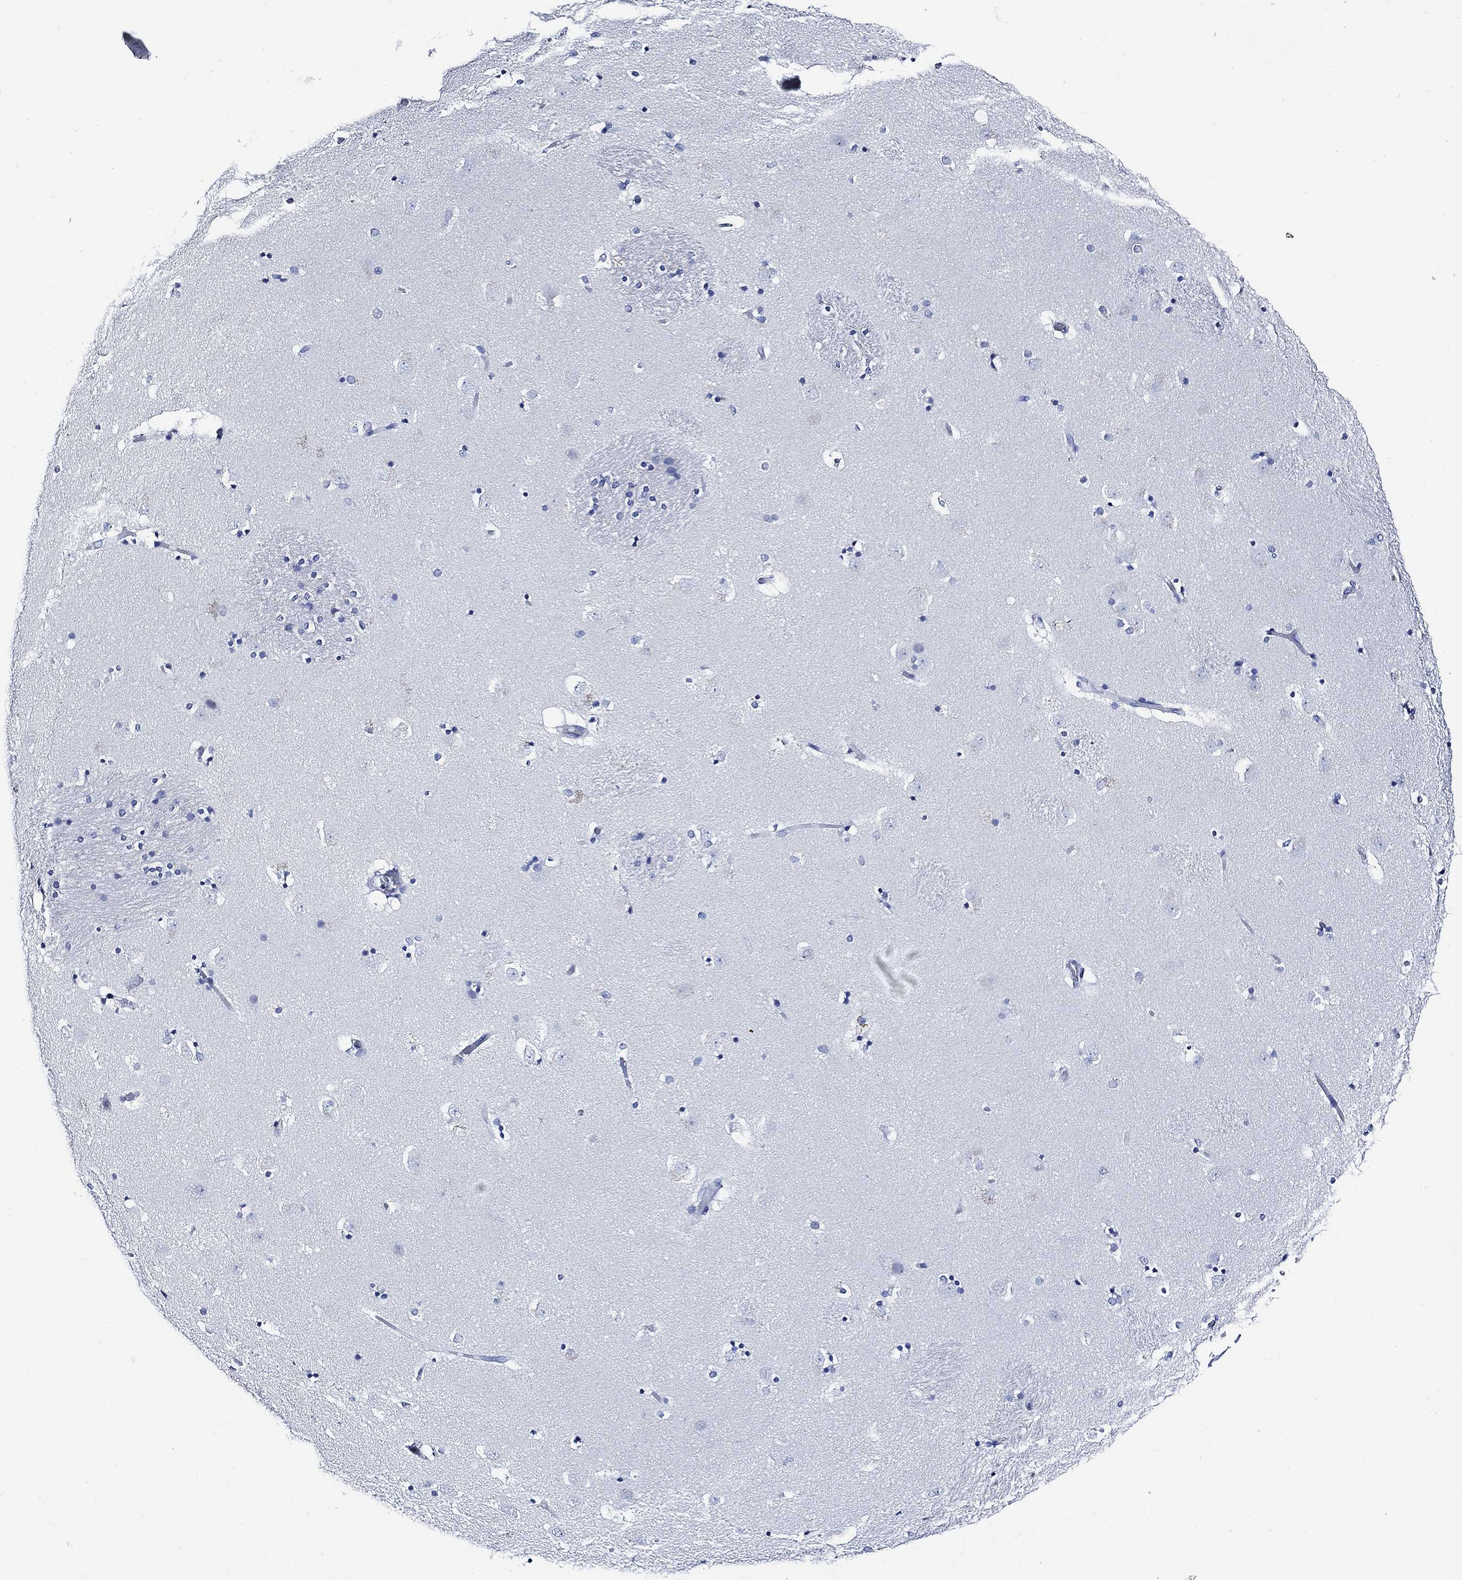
{"staining": {"intensity": "negative", "quantity": "none", "location": "none"}, "tissue": "caudate", "cell_type": "Glial cells", "image_type": "normal", "snomed": [{"axis": "morphology", "description": "Normal tissue, NOS"}, {"axis": "topography", "description": "Lateral ventricle wall"}], "caption": "A histopathology image of caudate stained for a protein demonstrates no brown staining in glial cells. (Immunohistochemistry, brightfield microscopy, high magnification).", "gene": "WDR62", "patient": {"sex": "male", "age": 51}}